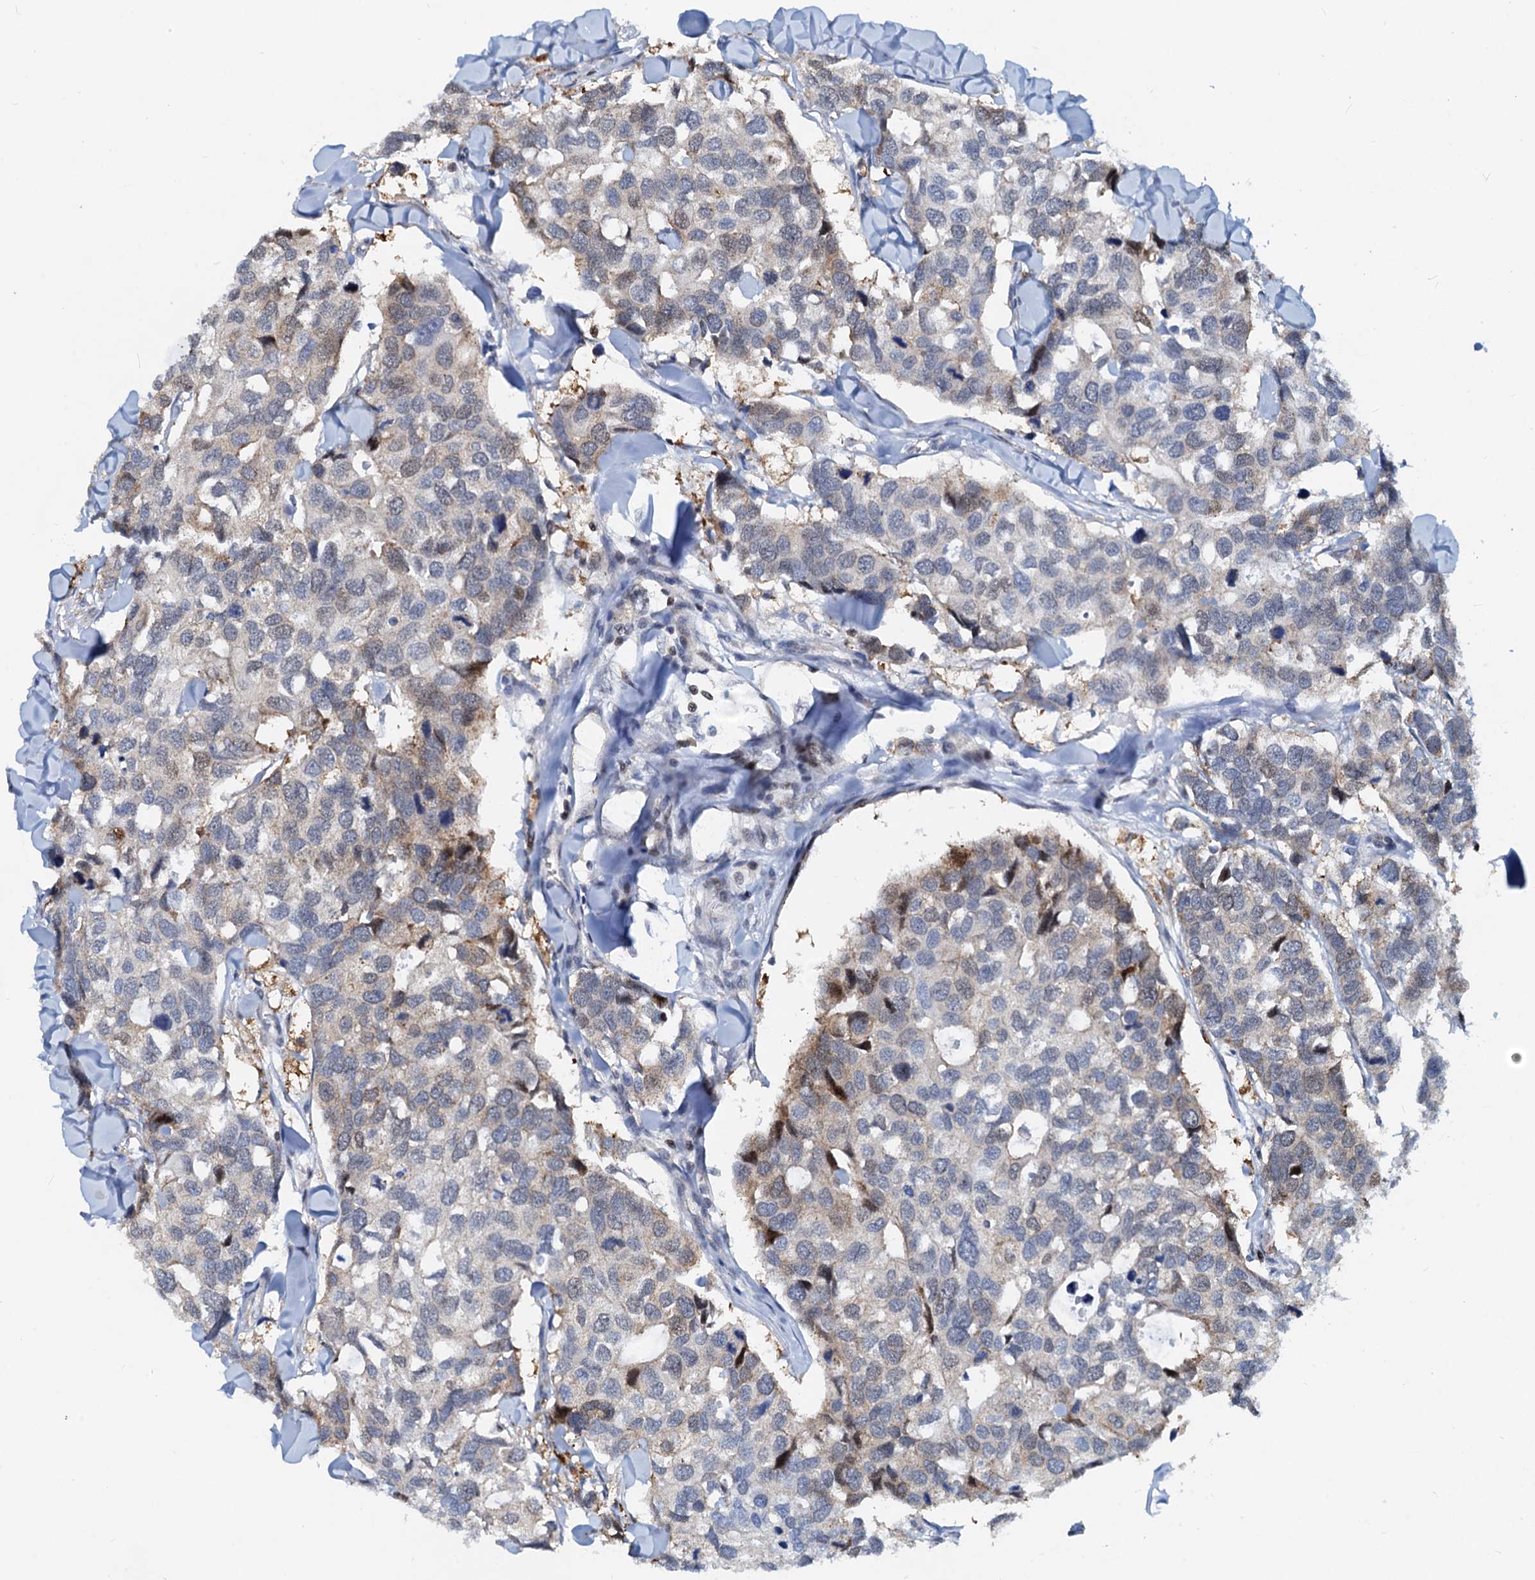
{"staining": {"intensity": "weak", "quantity": "<25%", "location": "cytoplasmic/membranous,nuclear"}, "tissue": "breast cancer", "cell_type": "Tumor cells", "image_type": "cancer", "snomed": [{"axis": "morphology", "description": "Duct carcinoma"}, {"axis": "topography", "description": "Breast"}], "caption": "The IHC micrograph has no significant expression in tumor cells of breast cancer (invasive ductal carcinoma) tissue.", "gene": "PTGES3", "patient": {"sex": "female", "age": 83}}